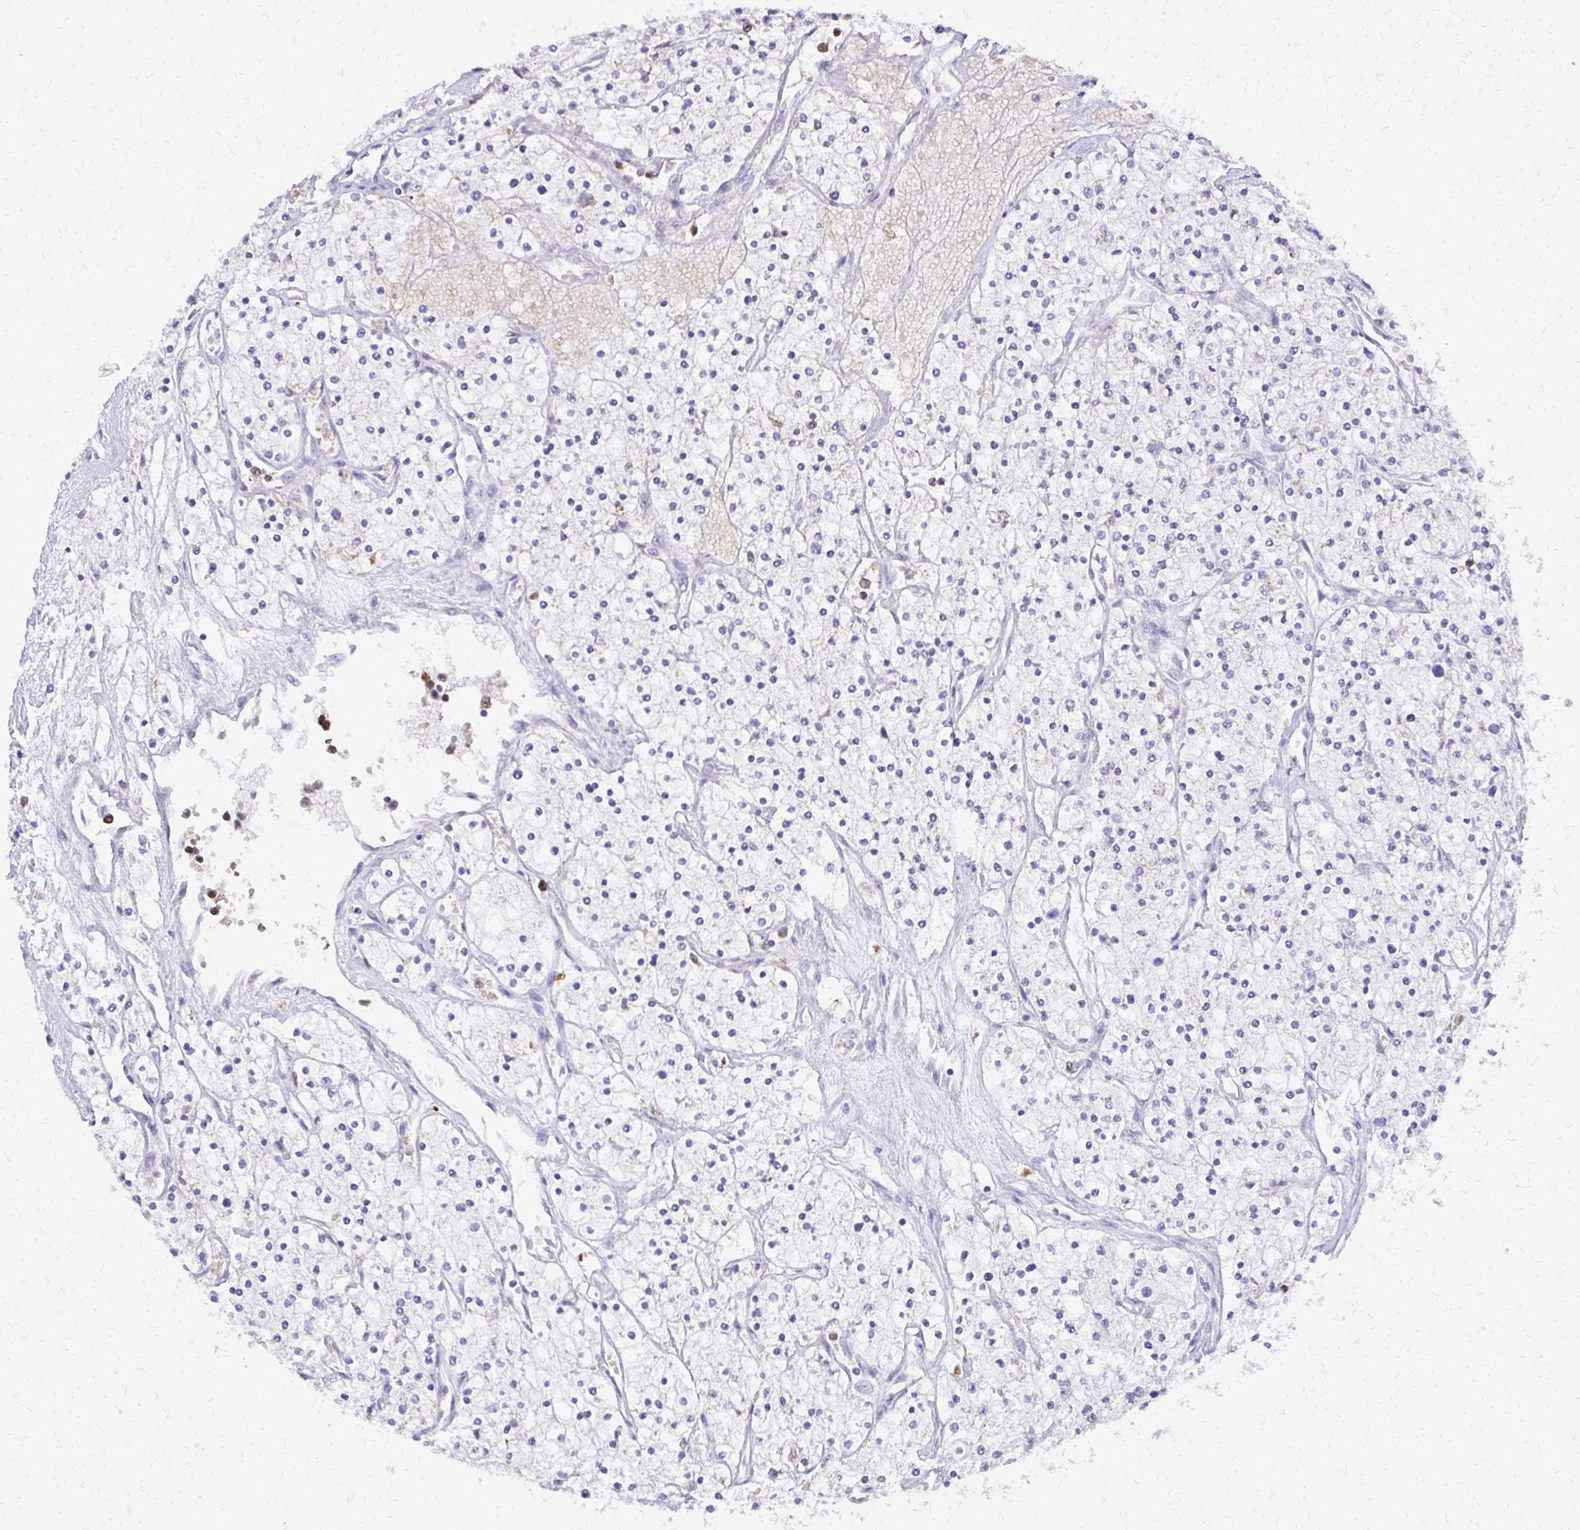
{"staining": {"intensity": "negative", "quantity": "none", "location": "none"}, "tissue": "renal cancer", "cell_type": "Tumor cells", "image_type": "cancer", "snomed": [{"axis": "morphology", "description": "Adenocarcinoma, NOS"}, {"axis": "topography", "description": "Kidney"}], "caption": "Immunohistochemistry photomicrograph of neoplastic tissue: renal cancer stained with DAB reveals no significant protein positivity in tumor cells.", "gene": "CAT", "patient": {"sex": "male", "age": 80}}